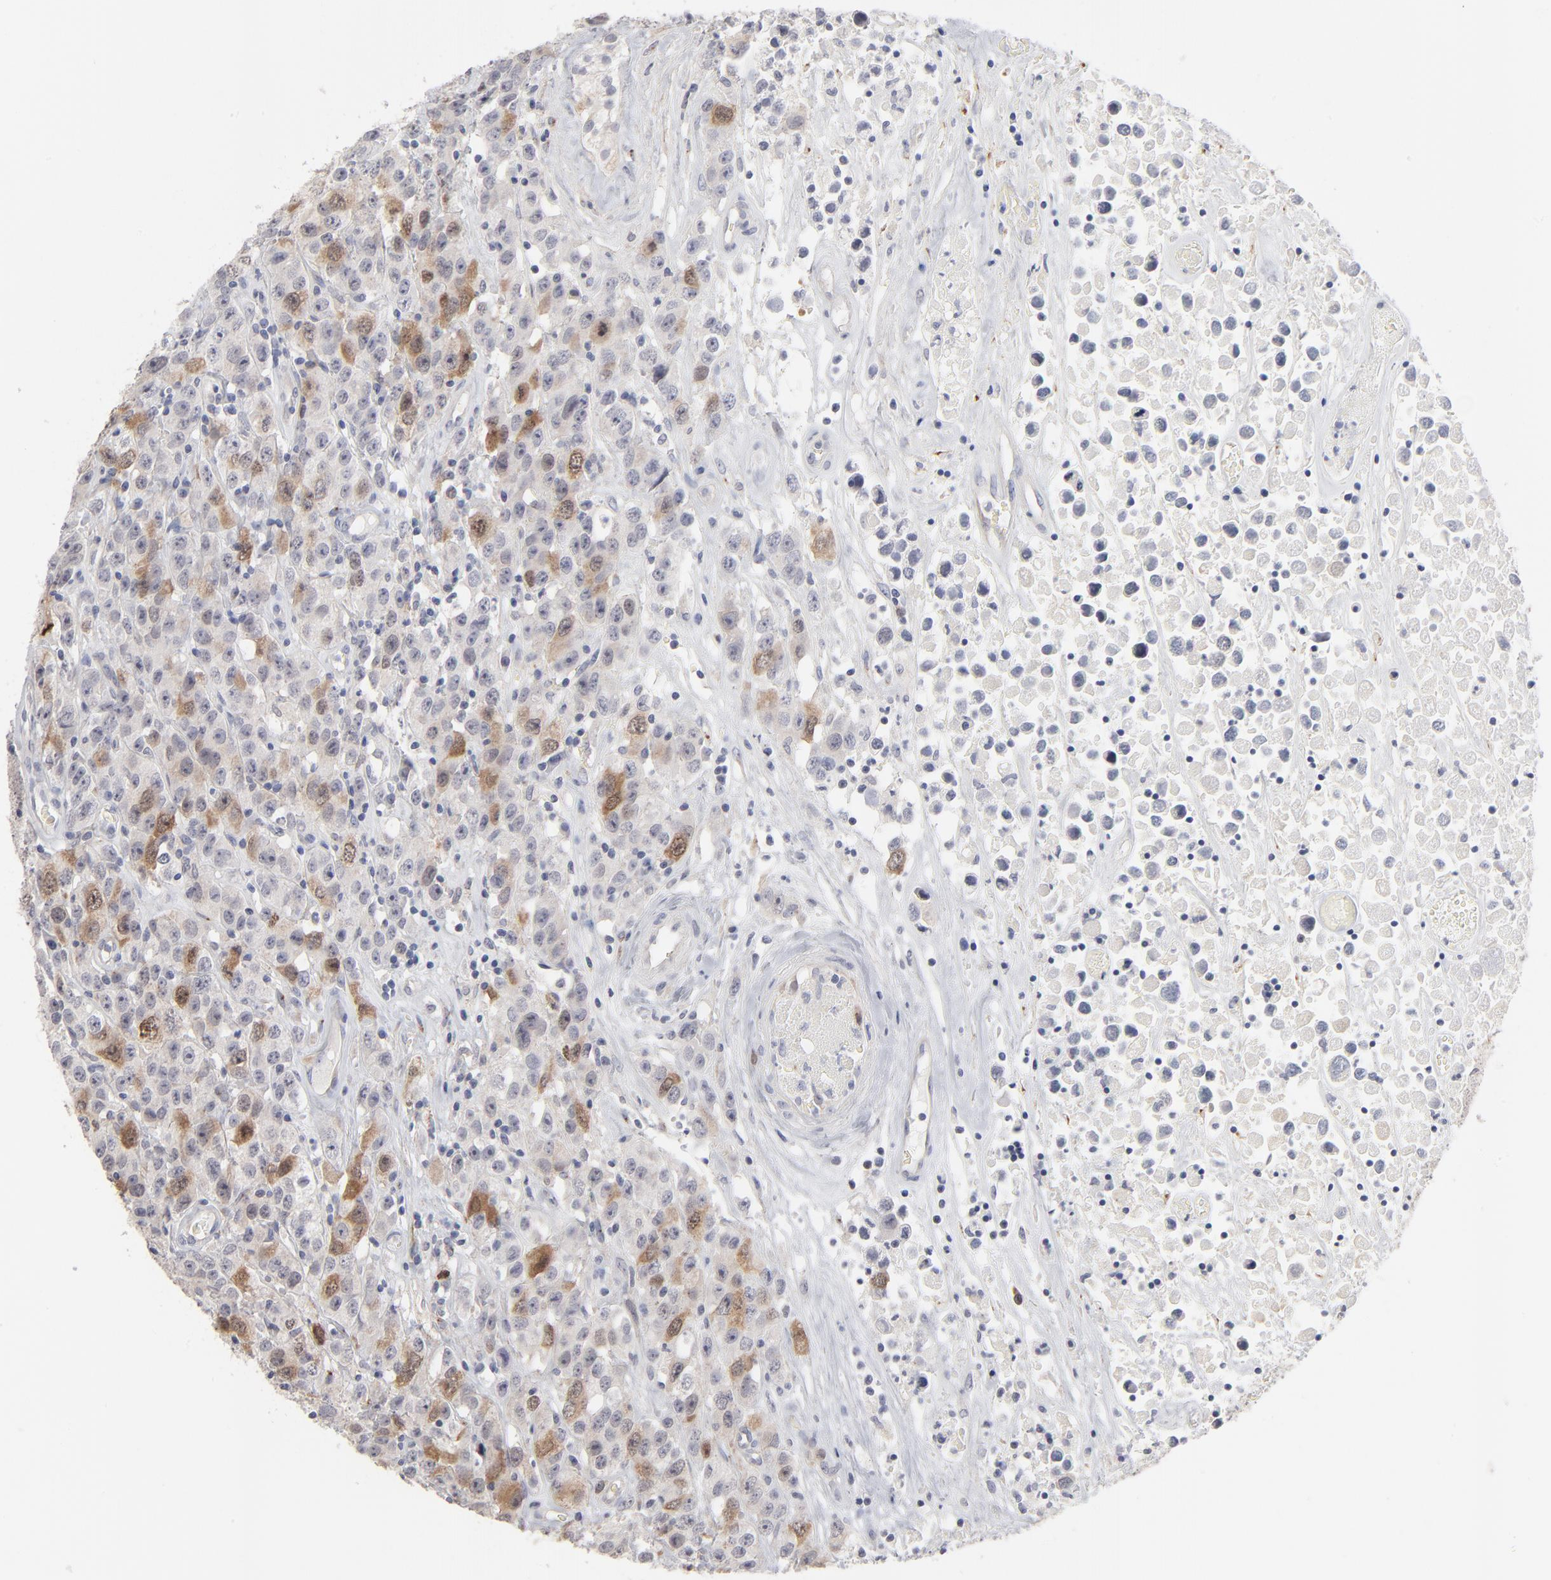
{"staining": {"intensity": "moderate", "quantity": "<25%", "location": "cytoplasmic/membranous"}, "tissue": "testis cancer", "cell_type": "Tumor cells", "image_type": "cancer", "snomed": [{"axis": "morphology", "description": "Seminoma, NOS"}, {"axis": "topography", "description": "Testis"}], "caption": "Testis cancer stained with a brown dye demonstrates moderate cytoplasmic/membranous positive positivity in about <25% of tumor cells.", "gene": "AURKA", "patient": {"sex": "male", "age": 52}}